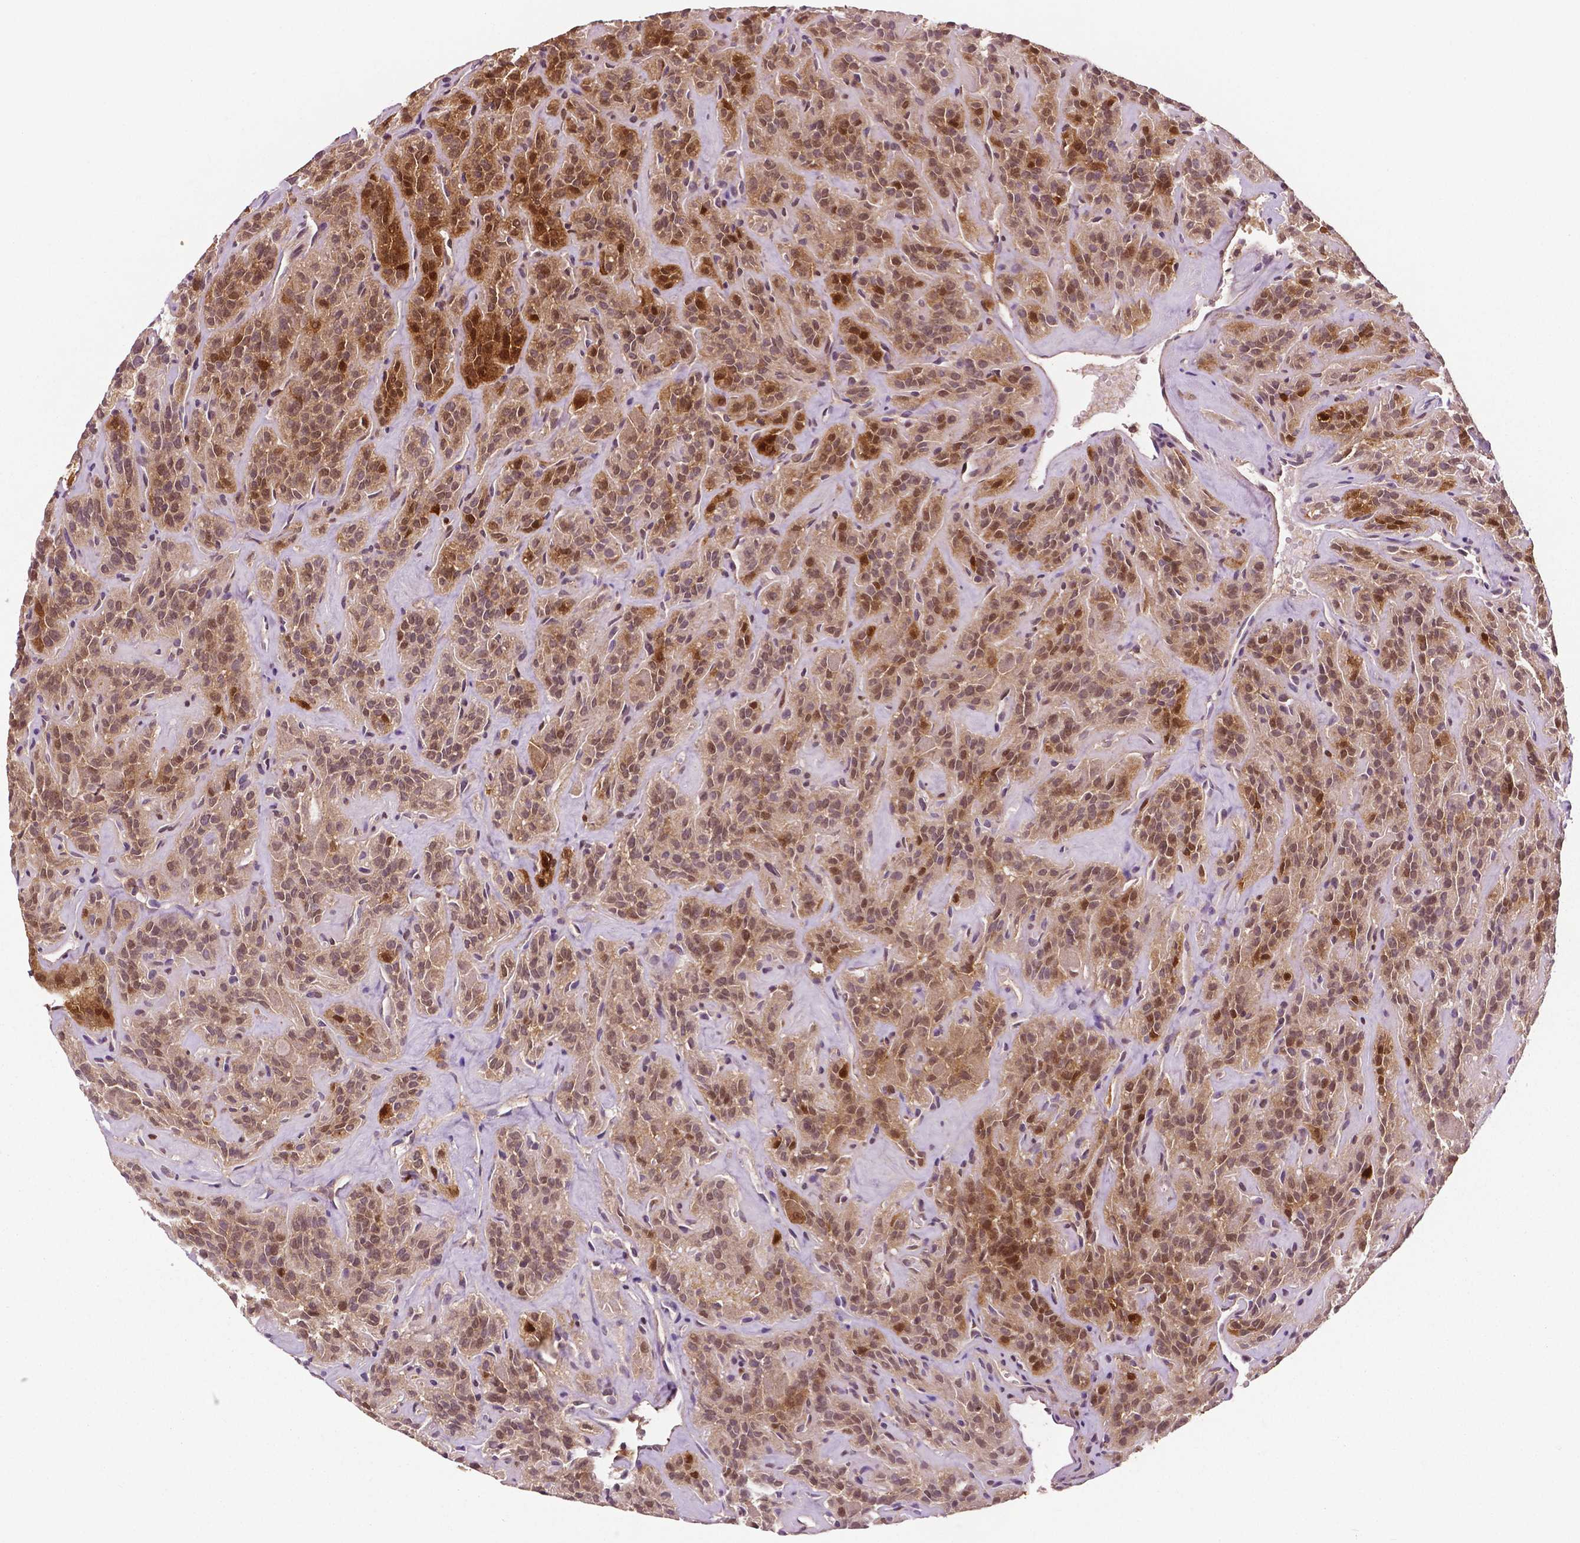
{"staining": {"intensity": "strong", "quantity": "25%-75%", "location": "cytoplasmic/membranous,nuclear"}, "tissue": "thyroid cancer", "cell_type": "Tumor cells", "image_type": "cancer", "snomed": [{"axis": "morphology", "description": "Papillary adenocarcinoma, NOS"}, {"axis": "topography", "description": "Thyroid gland"}], "caption": "The micrograph reveals a brown stain indicating the presence of a protein in the cytoplasmic/membranous and nuclear of tumor cells in thyroid papillary adenocarcinoma. (IHC, brightfield microscopy, high magnification).", "gene": "PHGDH", "patient": {"sex": "female", "age": 45}}